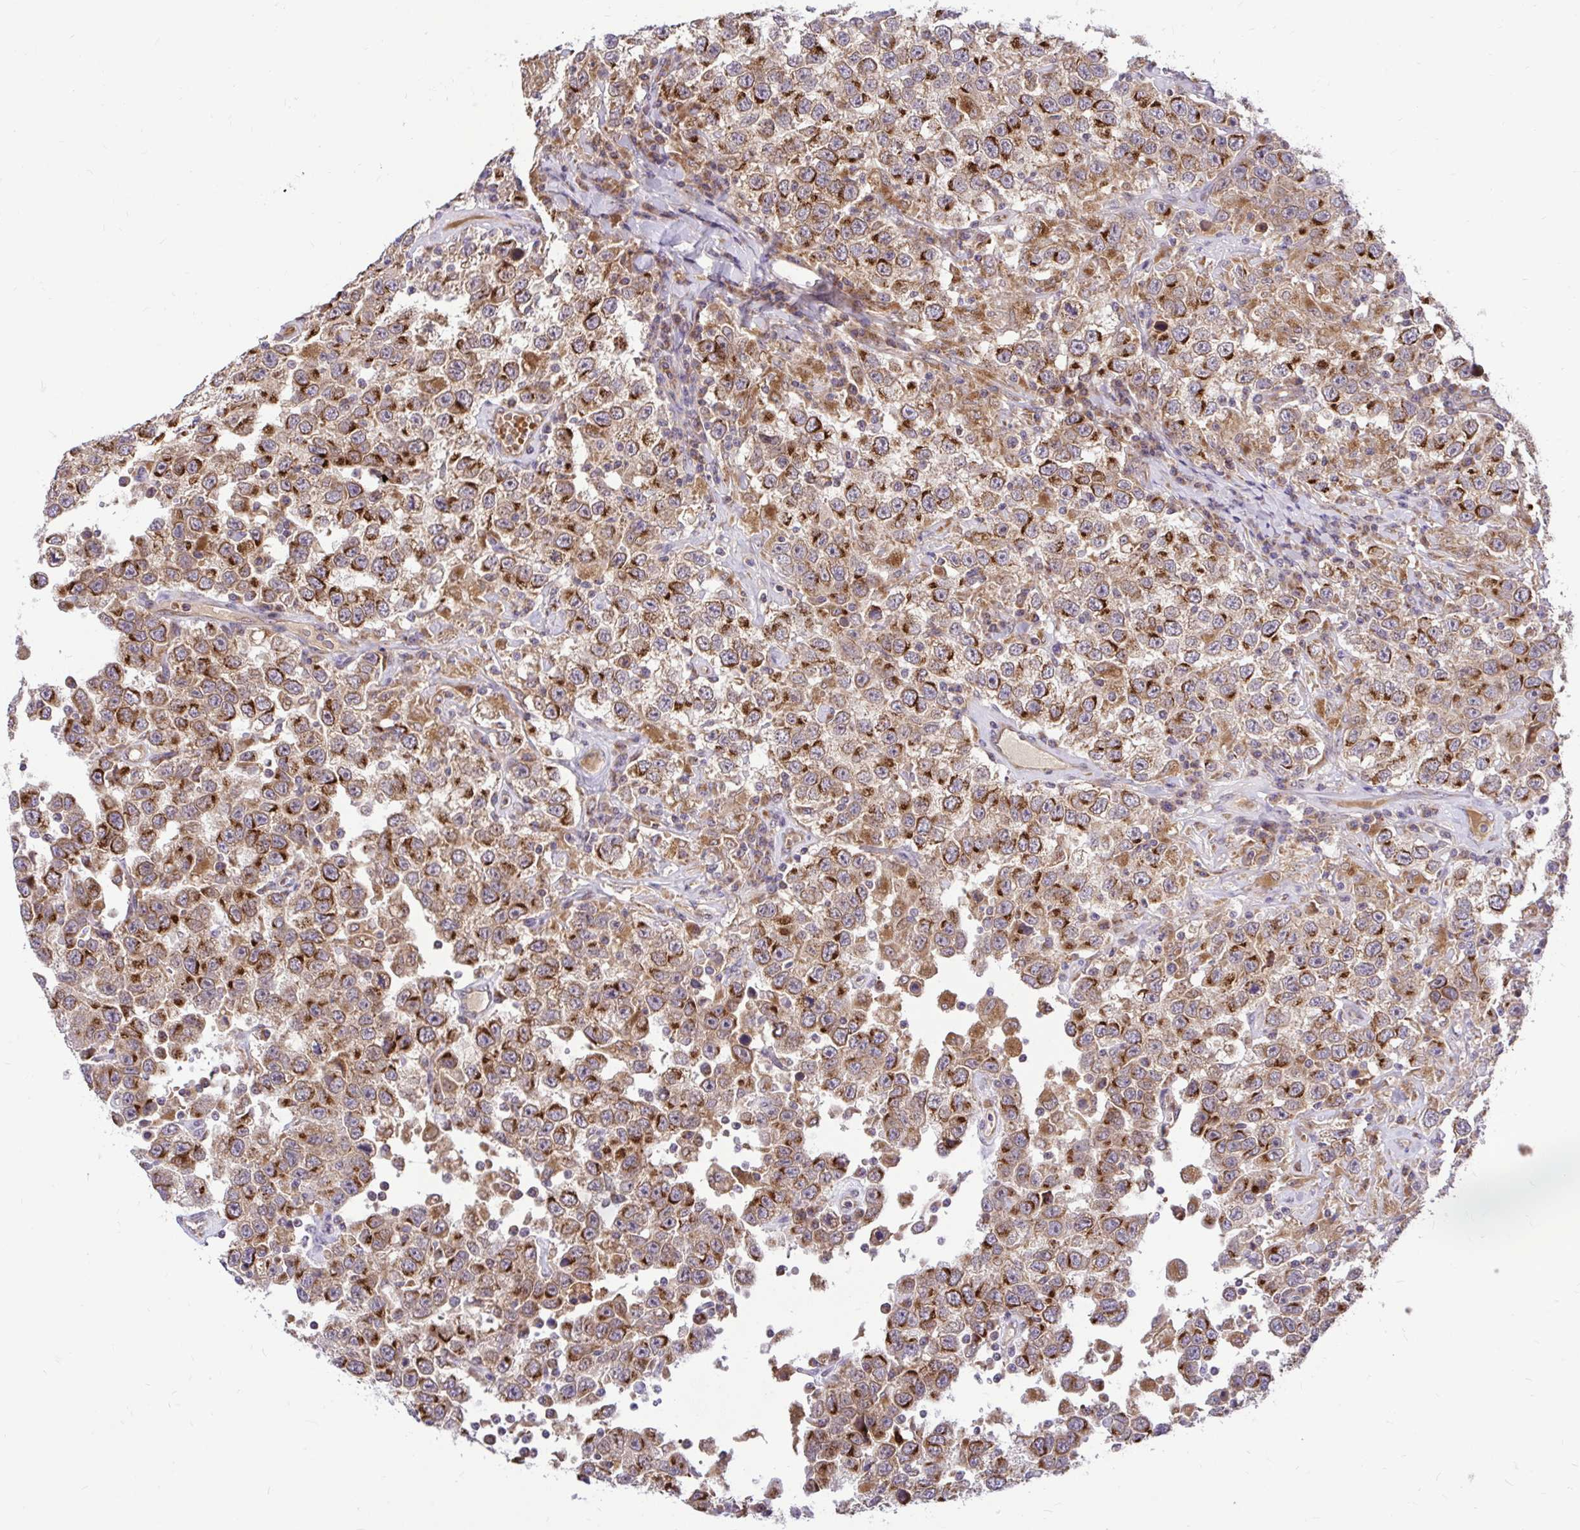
{"staining": {"intensity": "strong", "quantity": ">75%", "location": "cytoplasmic/membranous"}, "tissue": "testis cancer", "cell_type": "Tumor cells", "image_type": "cancer", "snomed": [{"axis": "morphology", "description": "Seminoma, NOS"}, {"axis": "topography", "description": "Testis"}], "caption": "Tumor cells show high levels of strong cytoplasmic/membranous positivity in about >75% of cells in testis cancer (seminoma).", "gene": "VTI1B", "patient": {"sex": "male", "age": 41}}